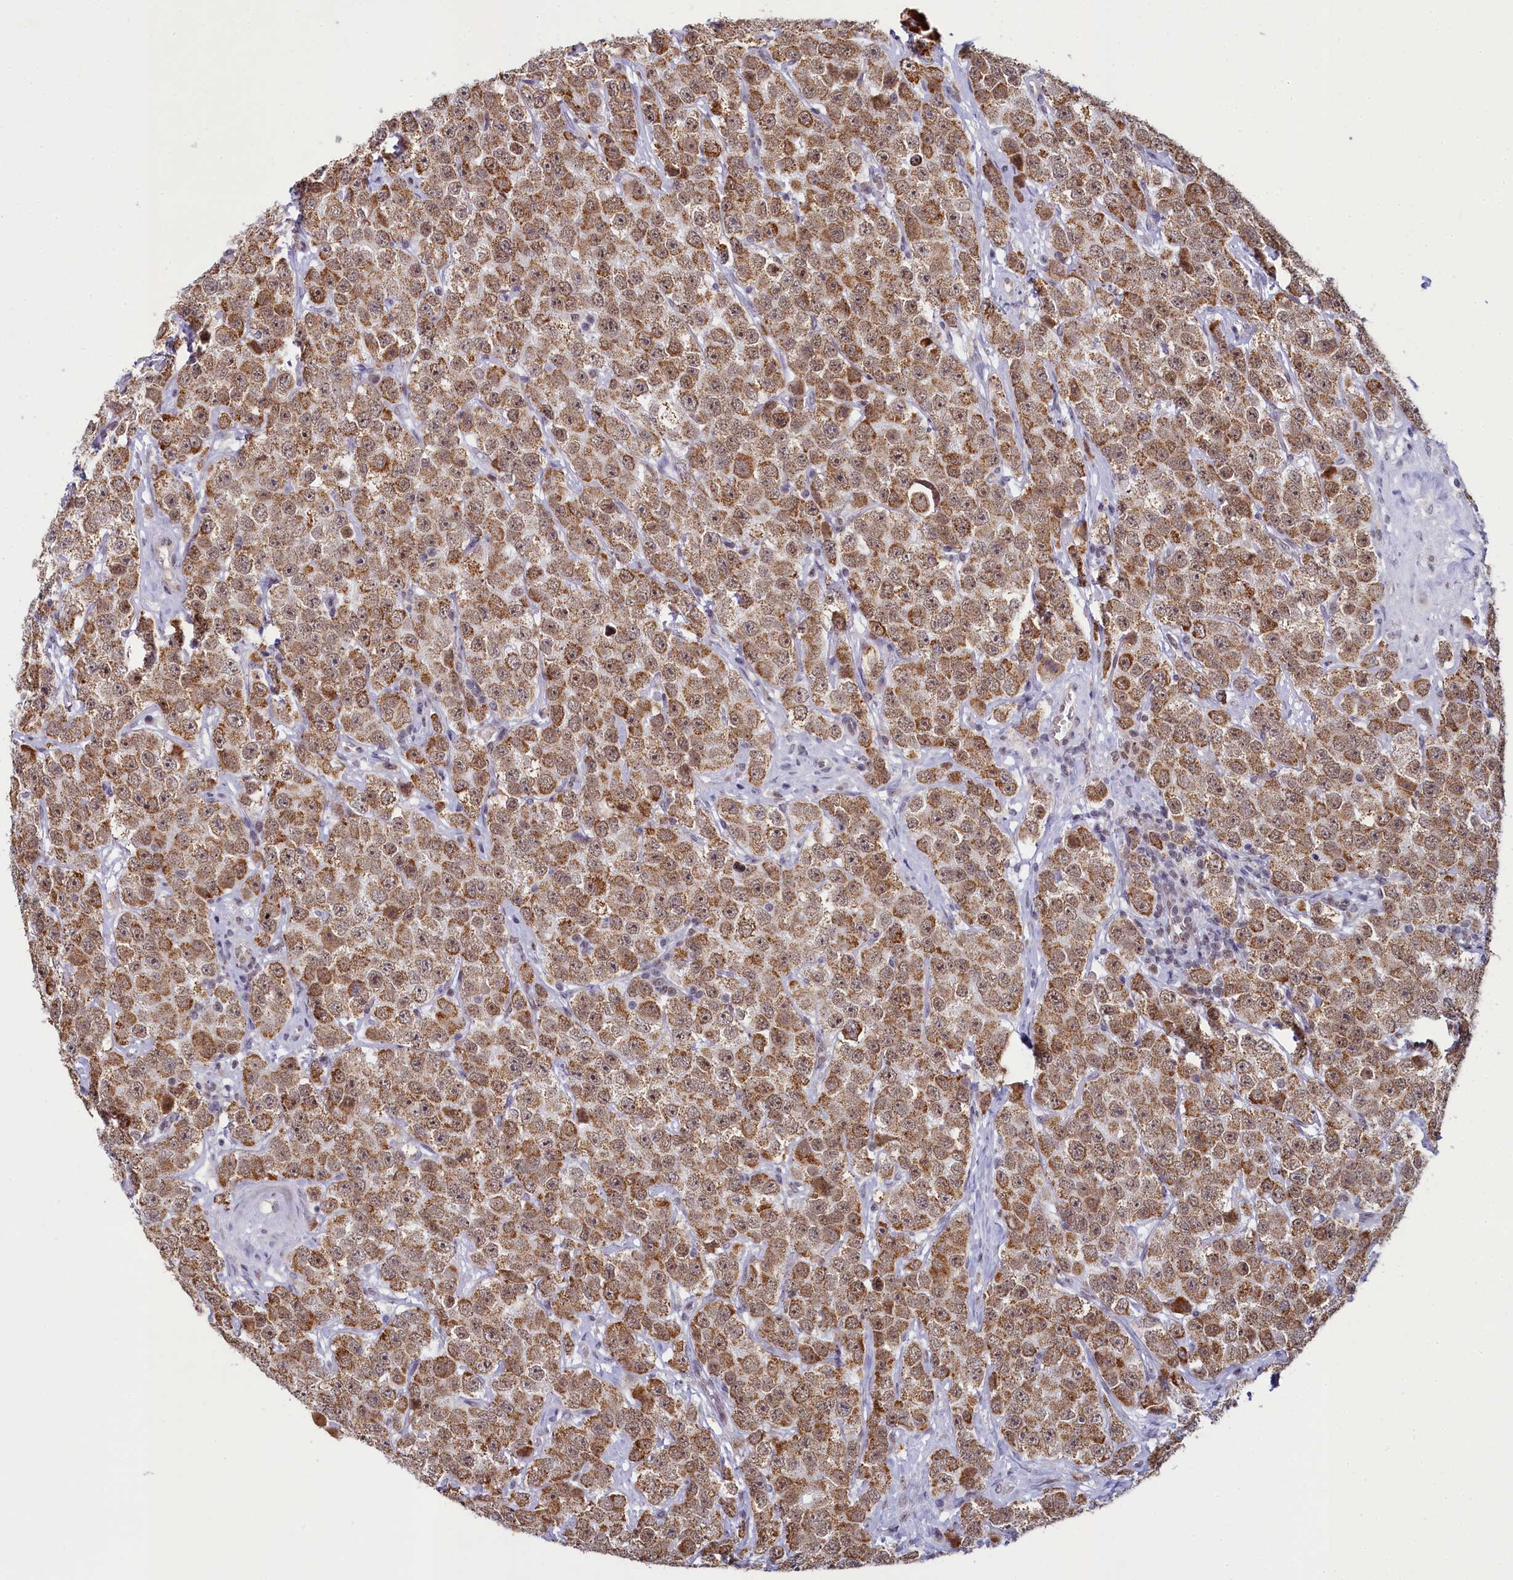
{"staining": {"intensity": "moderate", "quantity": ">75%", "location": "cytoplasmic/membranous"}, "tissue": "testis cancer", "cell_type": "Tumor cells", "image_type": "cancer", "snomed": [{"axis": "morphology", "description": "Seminoma, NOS"}, {"axis": "topography", "description": "Testis"}], "caption": "Testis cancer stained with a brown dye reveals moderate cytoplasmic/membranous positive expression in about >75% of tumor cells.", "gene": "PPHLN1", "patient": {"sex": "male", "age": 28}}